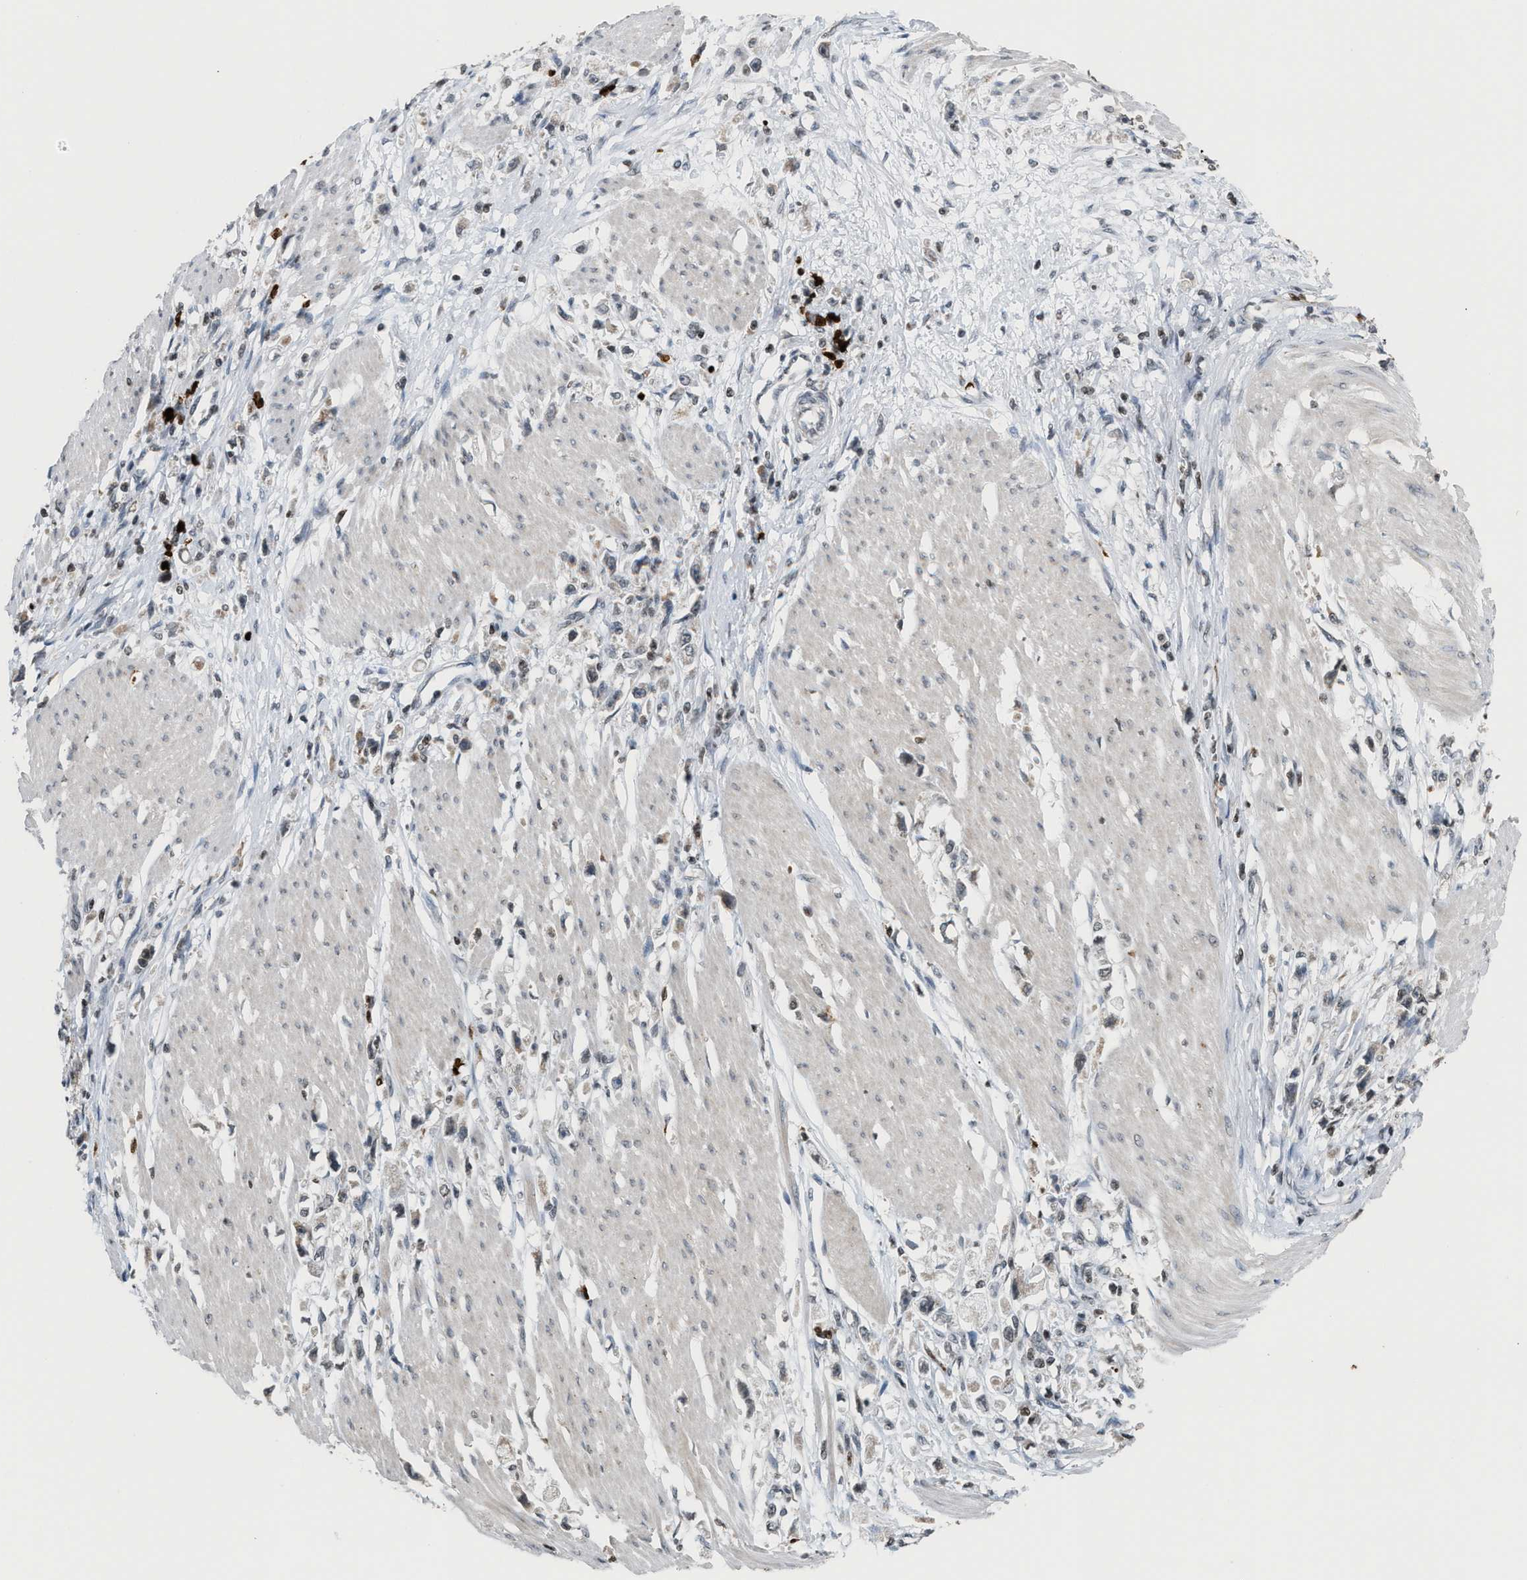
{"staining": {"intensity": "negative", "quantity": "none", "location": "none"}, "tissue": "stomach cancer", "cell_type": "Tumor cells", "image_type": "cancer", "snomed": [{"axis": "morphology", "description": "Adenocarcinoma, NOS"}, {"axis": "topography", "description": "Stomach"}], "caption": "DAB immunohistochemical staining of adenocarcinoma (stomach) exhibits no significant expression in tumor cells. (DAB immunohistochemistry visualized using brightfield microscopy, high magnification).", "gene": "PRUNE2", "patient": {"sex": "female", "age": 59}}